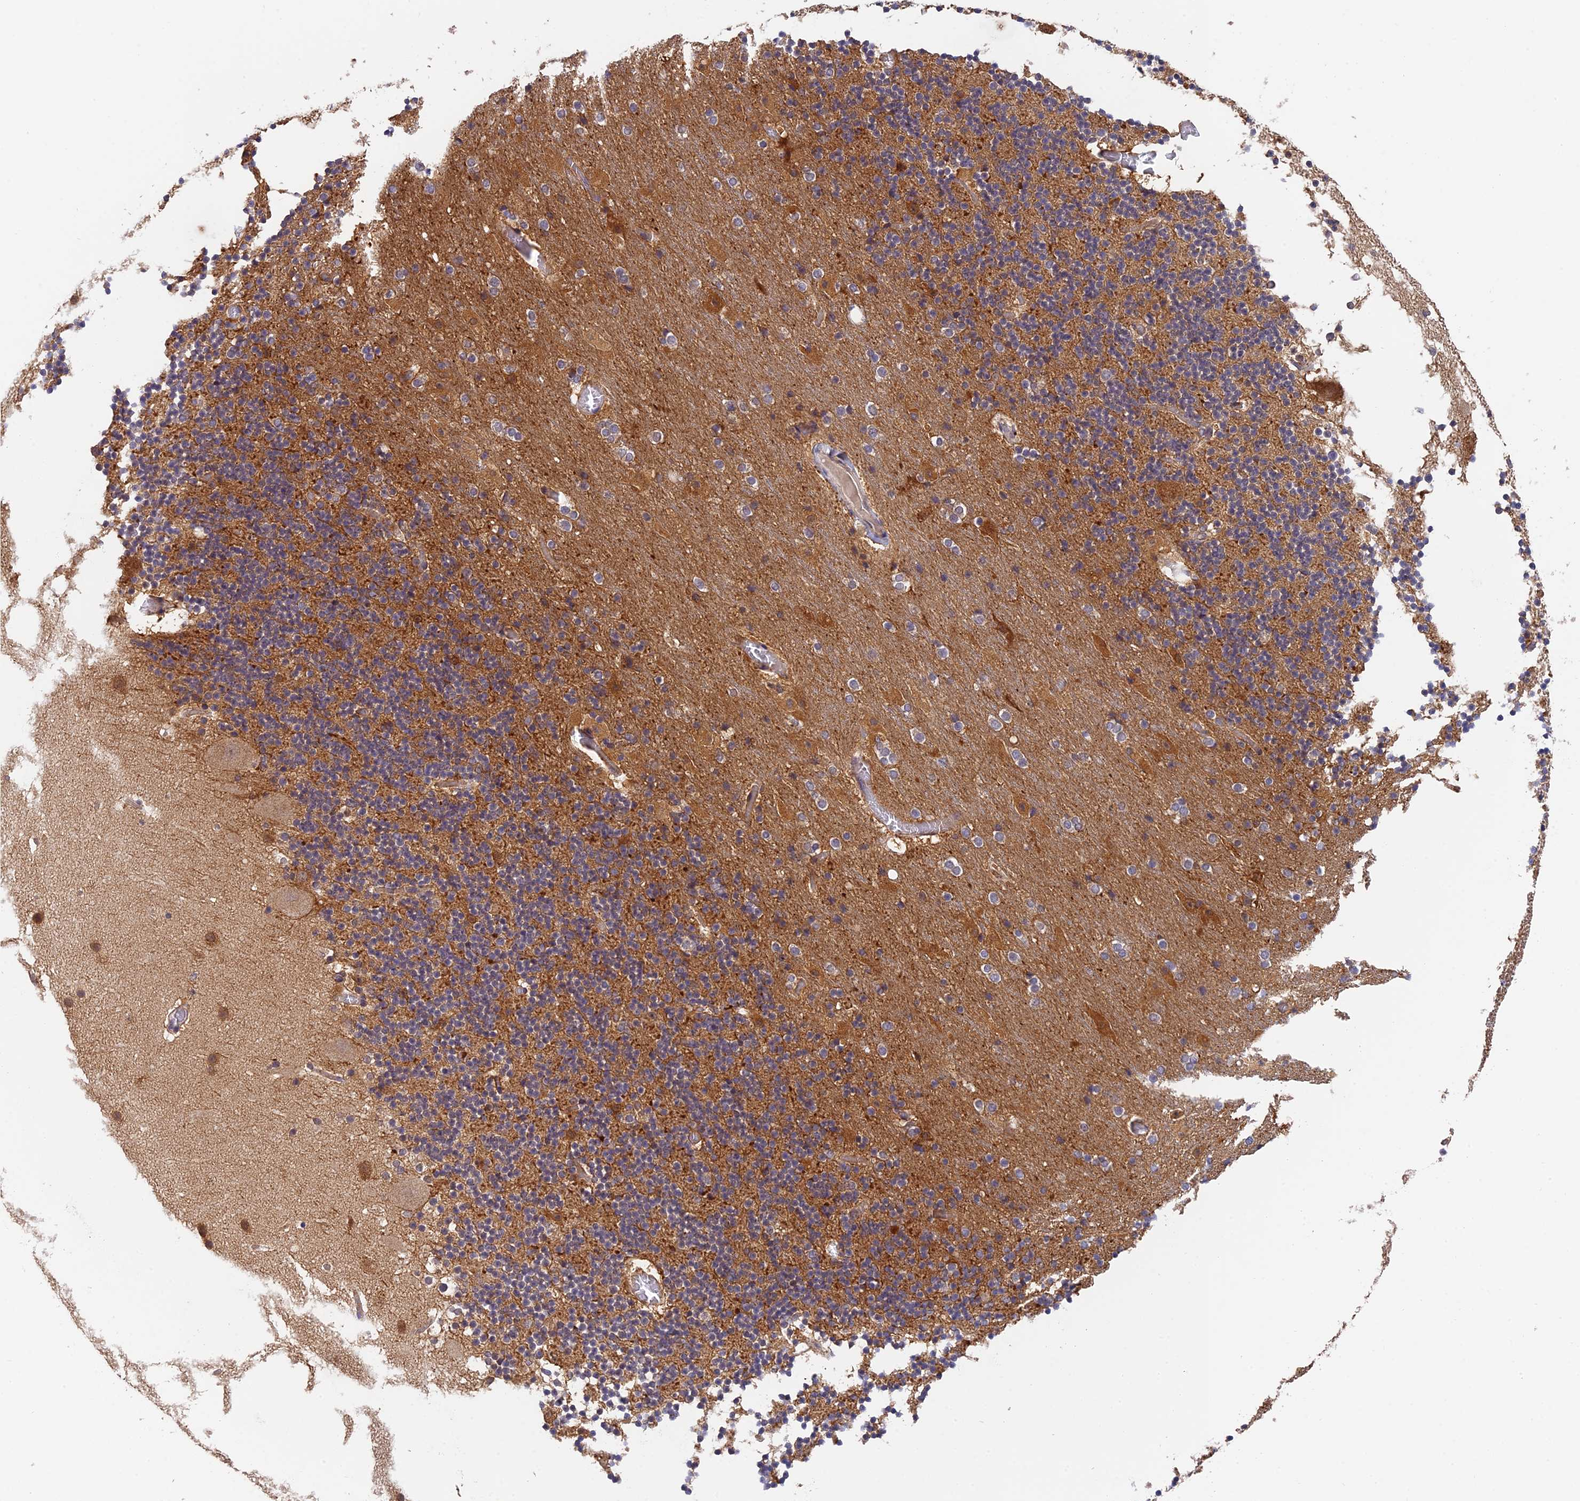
{"staining": {"intensity": "moderate", "quantity": ">75%", "location": "cytoplasmic/membranous"}, "tissue": "cerebellum", "cell_type": "Cells in granular layer", "image_type": "normal", "snomed": [{"axis": "morphology", "description": "Normal tissue, NOS"}, {"axis": "topography", "description": "Cerebellum"}], "caption": "This is a histology image of IHC staining of benign cerebellum, which shows moderate expression in the cytoplasmic/membranous of cells in granular layer.", "gene": "IPO5", "patient": {"sex": "male", "age": 57}}